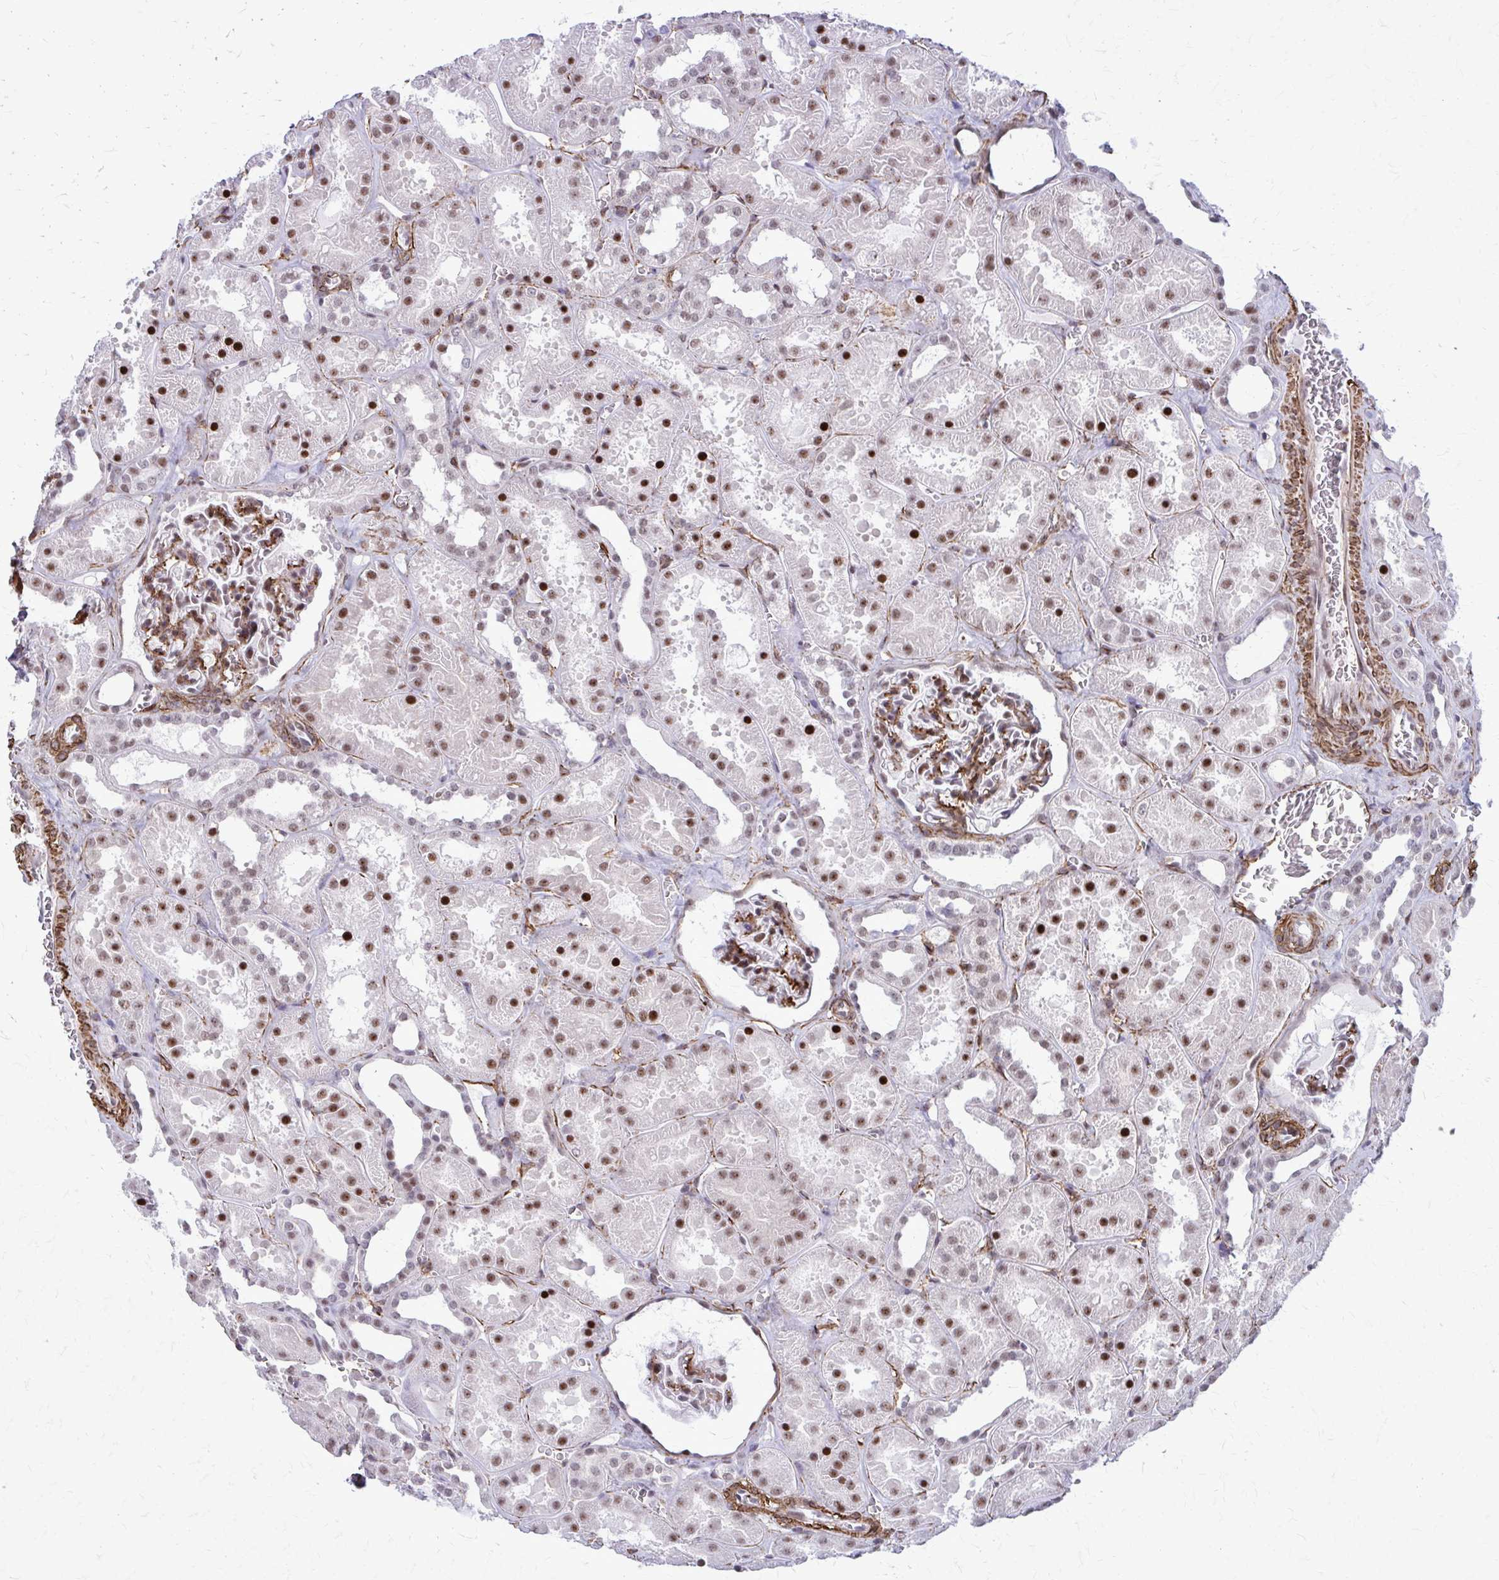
{"staining": {"intensity": "weak", "quantity": "<25%", "location": "nuclear"}, "tissue": "kidney", "cell_type": "Cells in glomeruli", "image_type": "normal", "snomed": [{"axis": "morphology", "description": "Normal tissue, NOS"}, {"axis": "topography", "description": "Kidney"}], "caption": "A high-resolution photomicrograph shows immunohistochemistry staining of unremarkable kidney, which shows no significant staining in cells in glomeruli.", "gene": "NRBF2", "patient": {"sex": "female", "age": 41}}